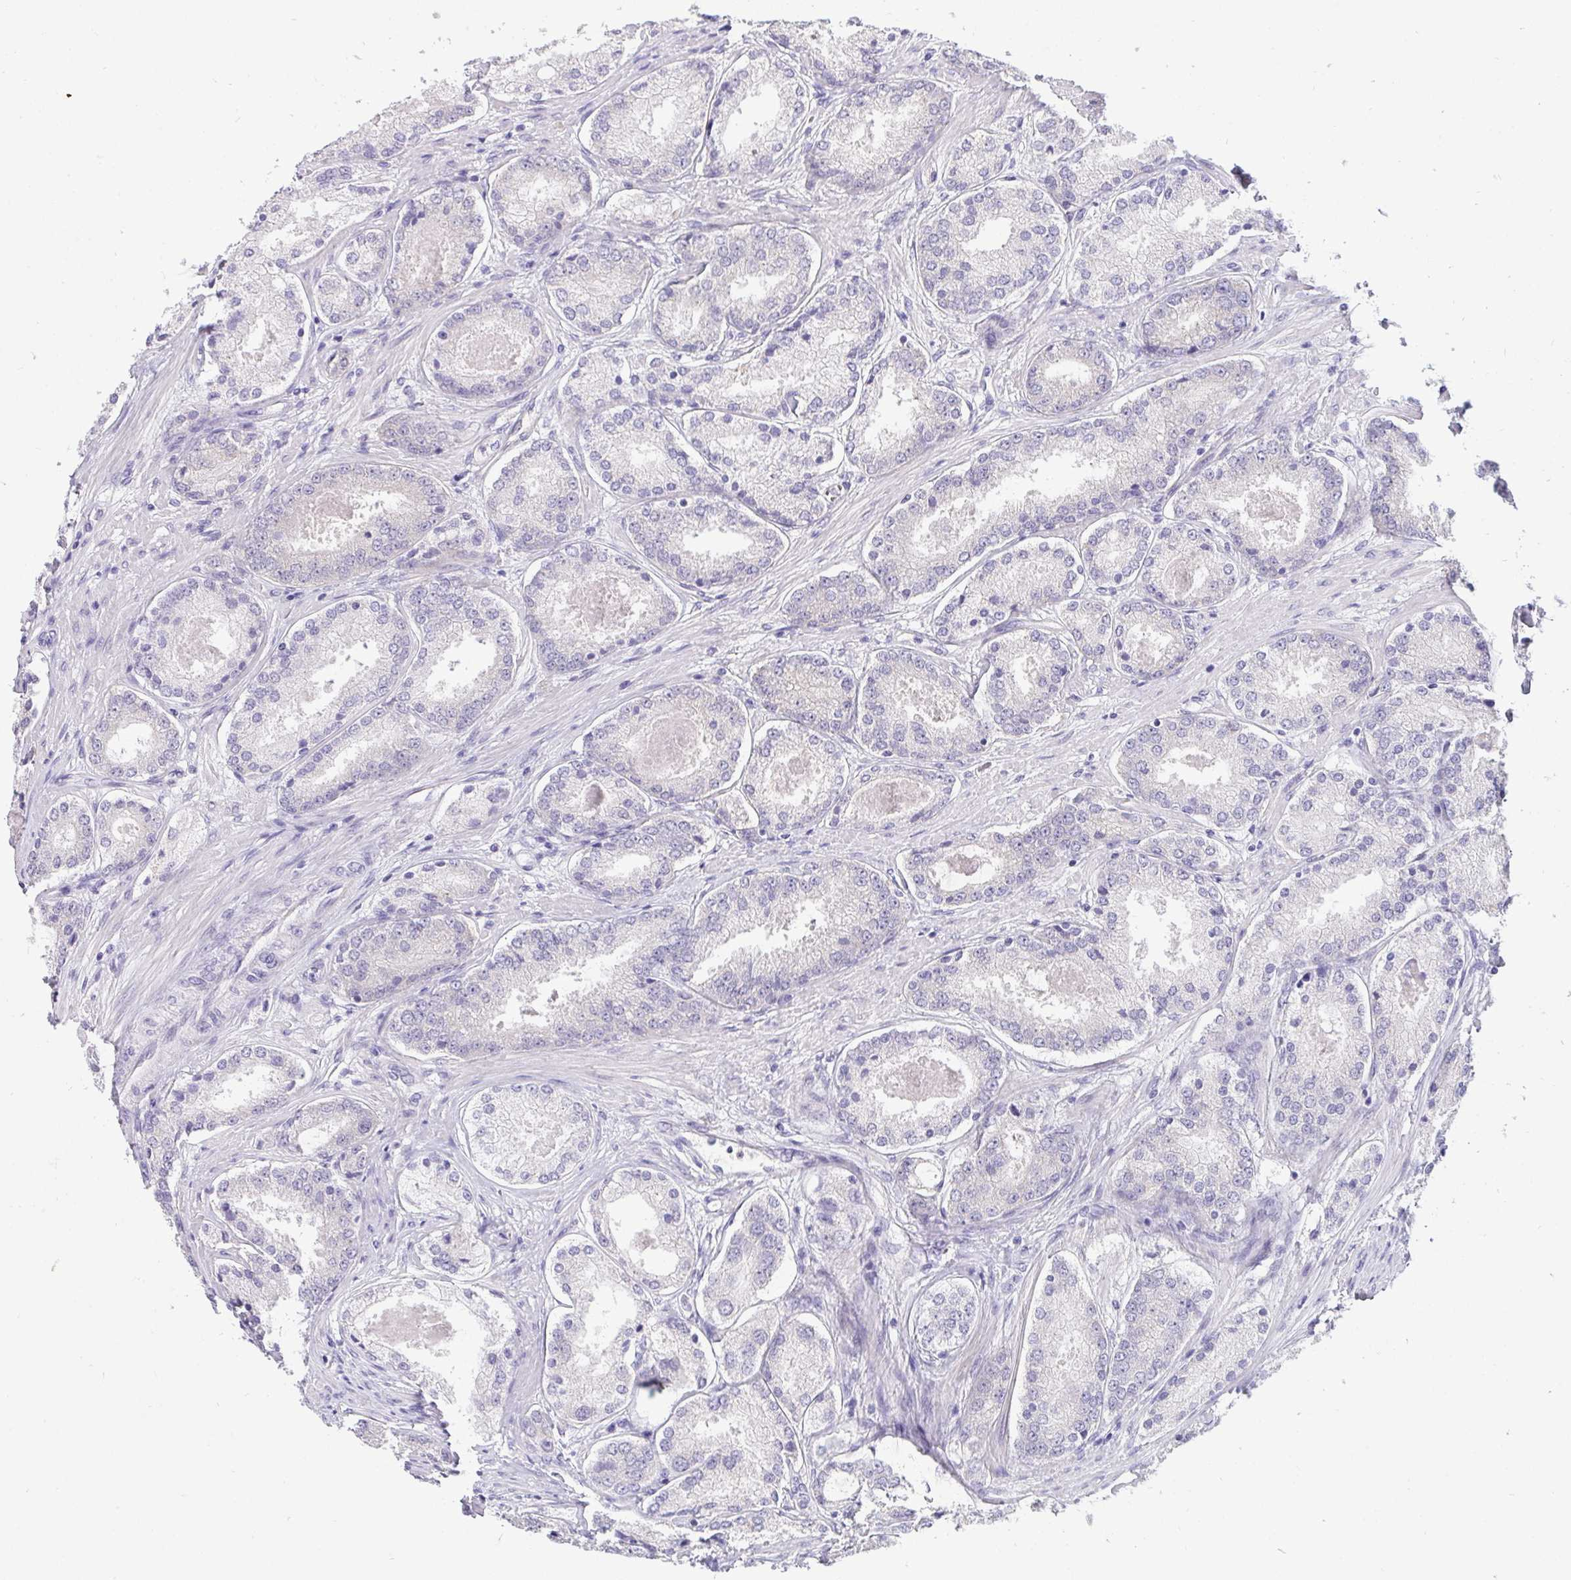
{"staining": {"intensity": "negative", "quantity": "none", "location": "none"}, "tissue": "prostate cancer", "cell_type": "Tumor cells", "image_type": "cancer", "snomed": [{"axis": "morphology", "description": "Adenocarcinoma, Low grade"}, {"axis": "topography", "description": "Prostate"}], "caption": "An IHC image of prostate cancer is shown. There is no staining in tumor cells of prostate cancer.", "gene": "VGLL3", "patient": {"sex": "male", "age": 68}}